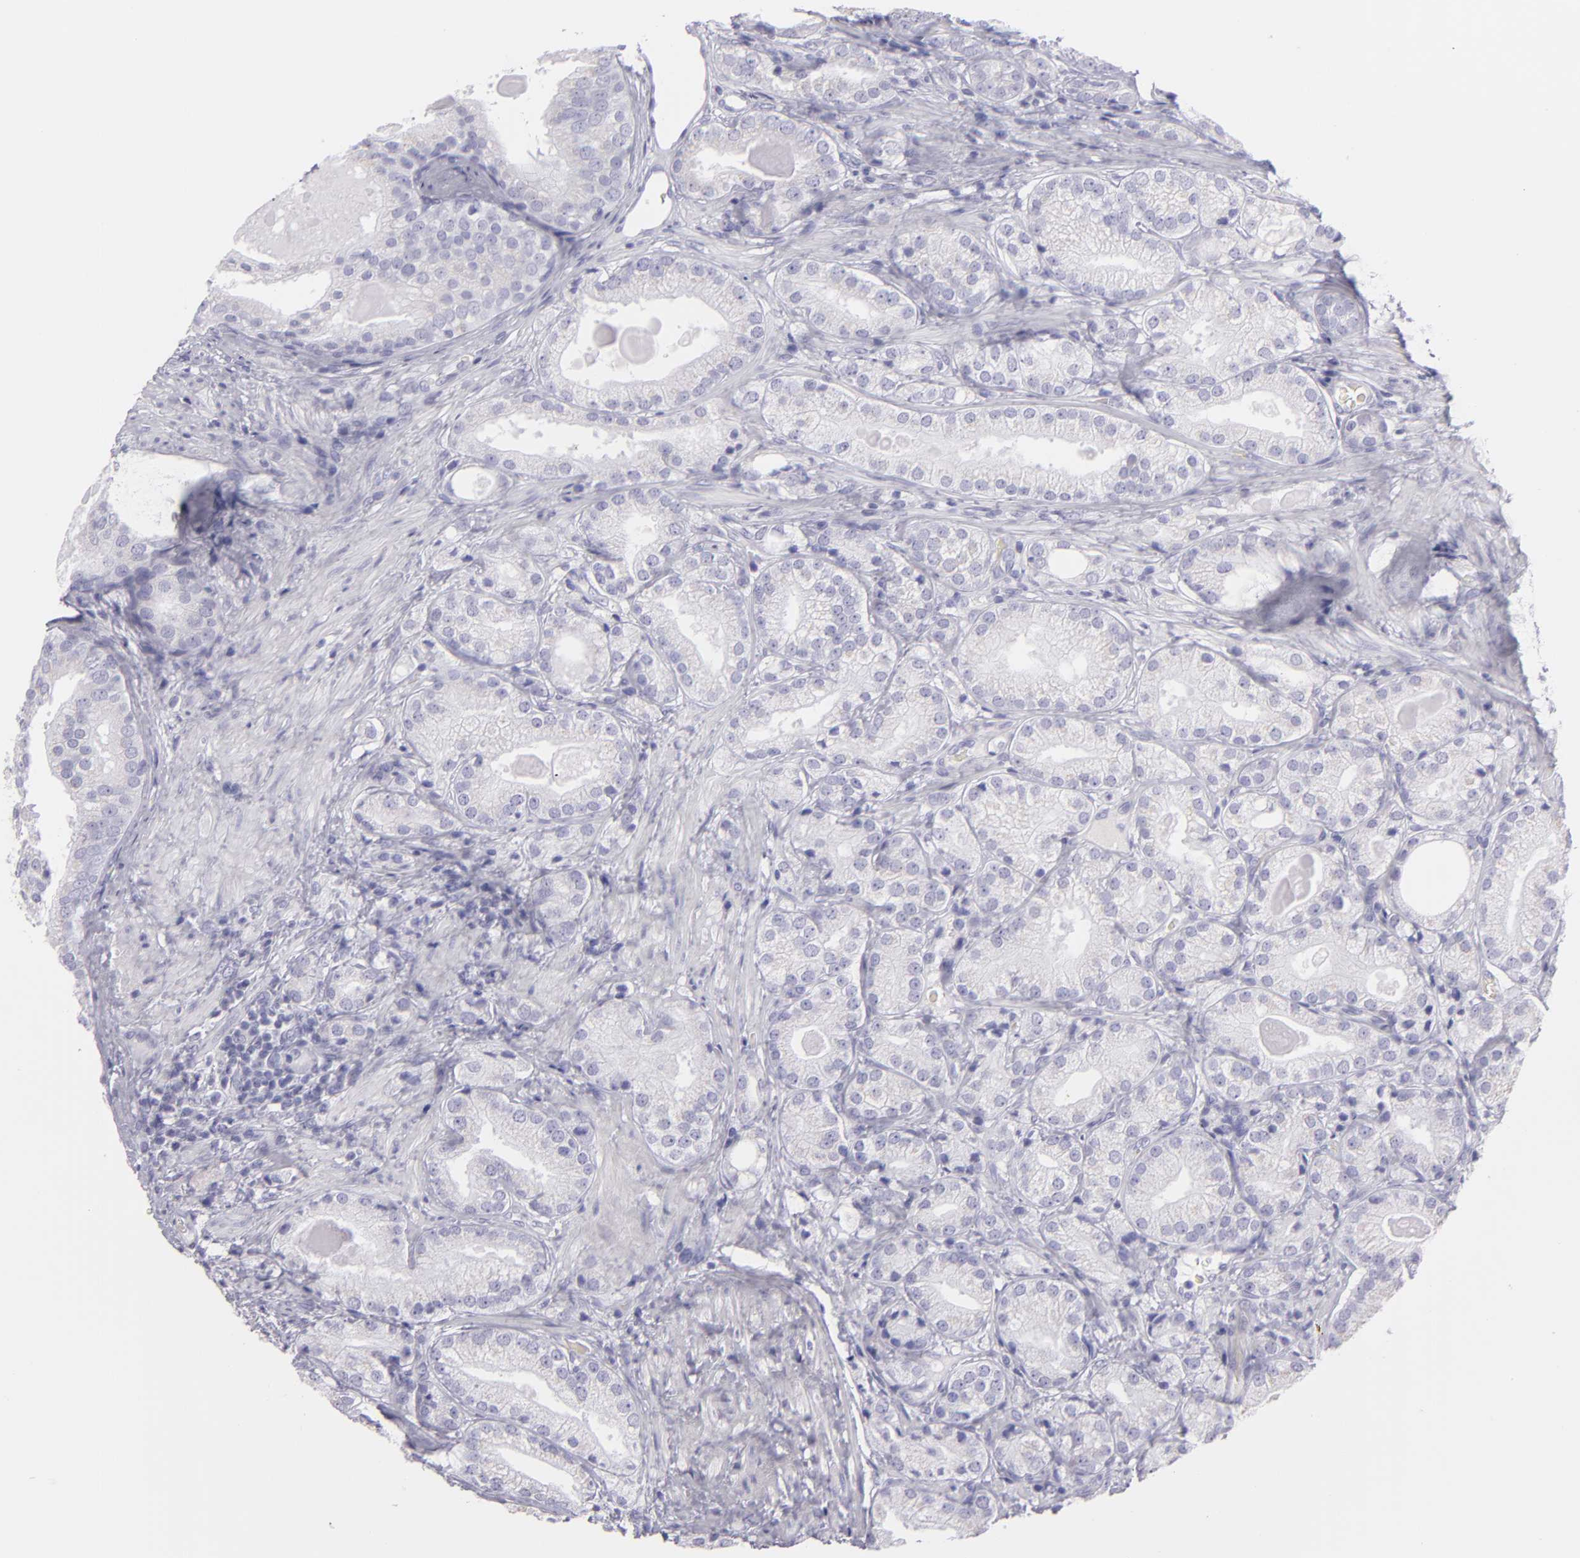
{"staining": {"intensity": "negative", "quantity": "none", "location": "none"}, "tissue": "prostate cancer", "cell_type": "Tumor cells", "image_type": "cancer", "snomed": [{"axis": "morphology", "description": "Adenocarcinoma, Low grade"}, {"axis": "topography", "description": "Prostate"}], "caption": "An IHC photomicrograph of prostate low-grade adenocarcinoma is shown. There is no staining in tumor cells of prostate low-grade adenocarcinoma.", "gene": "MUC5AC", "patient": {"sex": "male", "age": 69}}